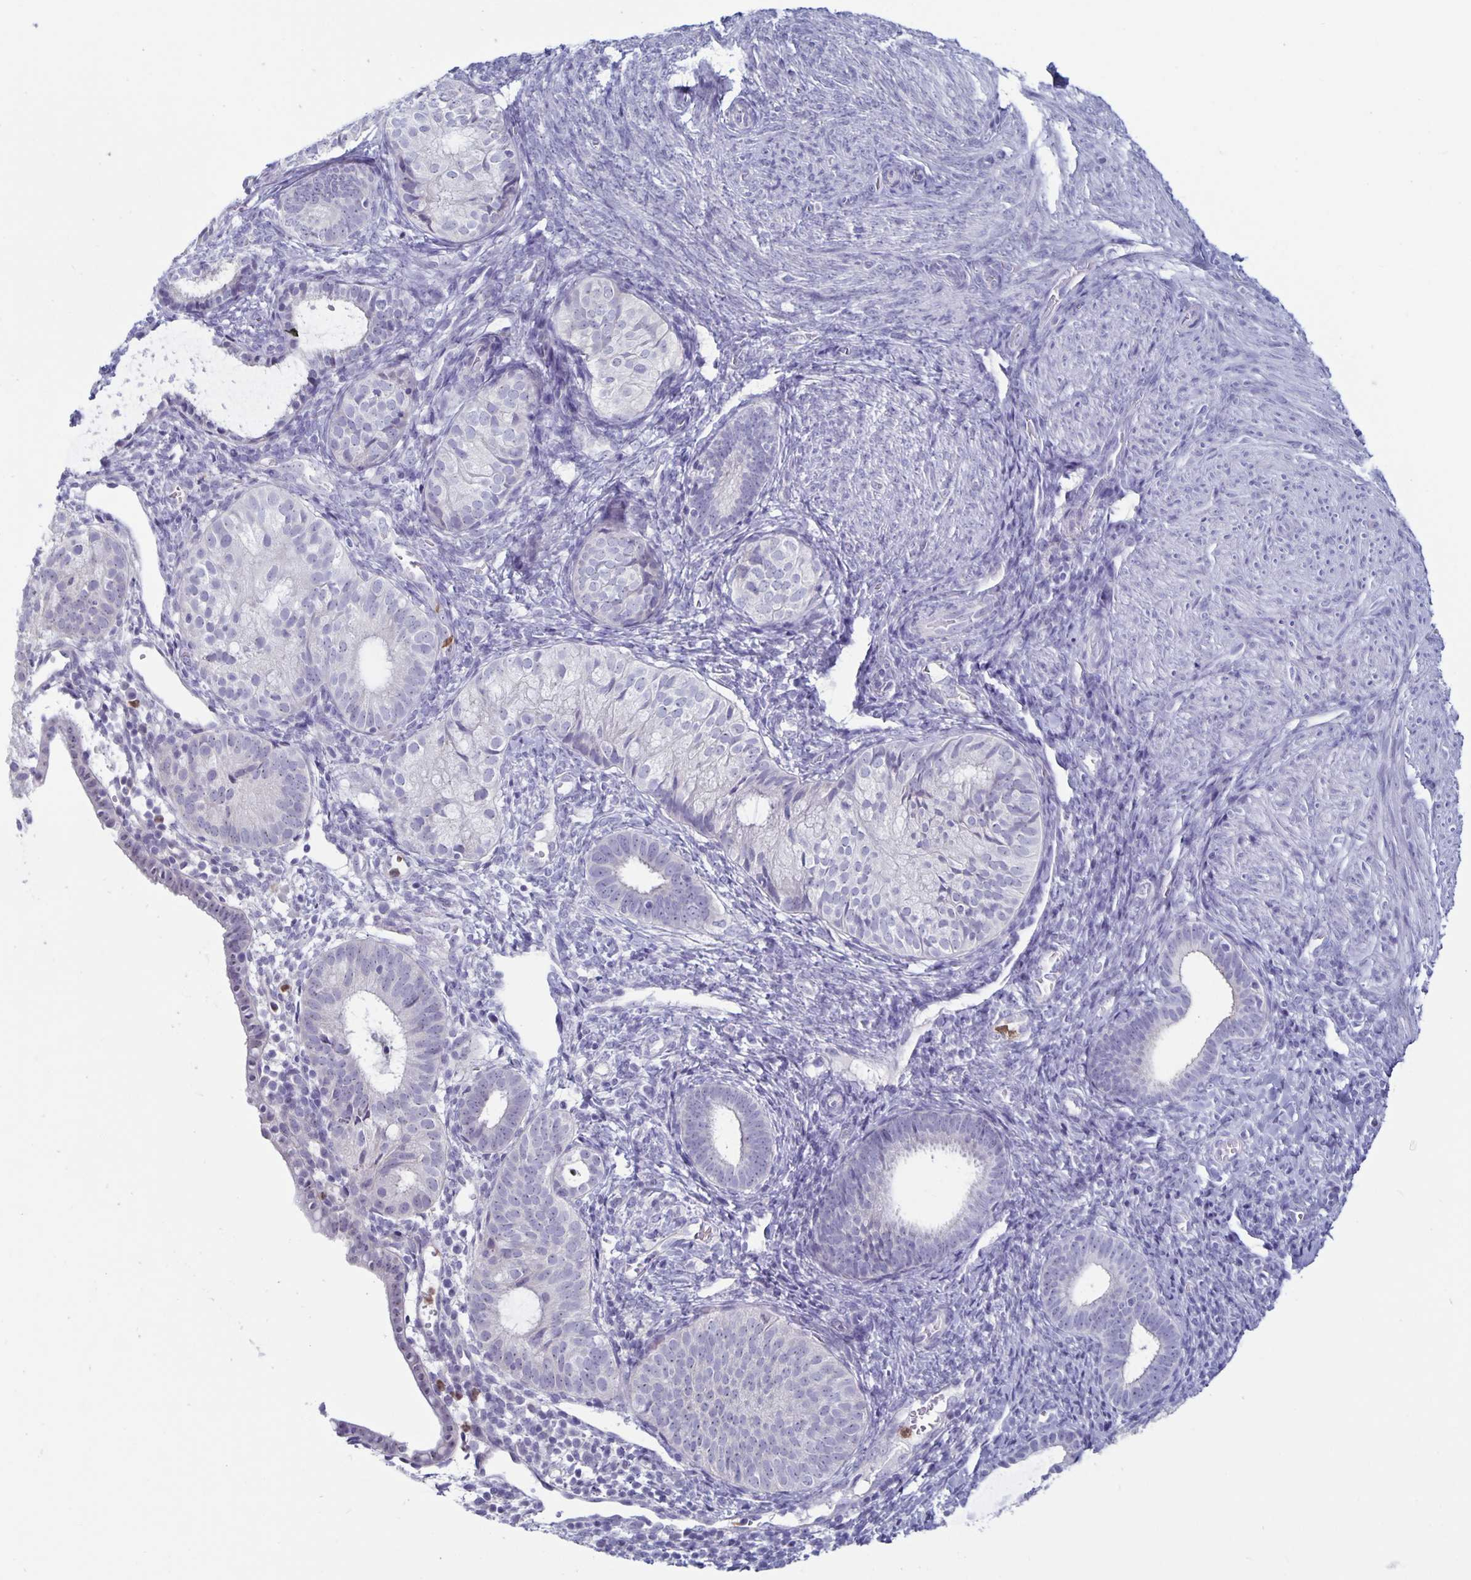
{"staining": {"intensity": "negative", "quantity": "none", "location": "none"}, "tissue": "endometrial cancer", "cell_type": "Tumor cells", "image_type": "cancer", "snomed": [{"axis": "morphology", "description": "Normal tissue, NOS"}, {"axis": "morphology", "description": "Adenocarcinoma, NOS"}, {"axis": "topography", "description": "Smooth muscle"}, {"axis": "topography", "description": "Endometrium"}, {"axis": "topography", "description": "Myometrium, NOS"}], "caption": "Tumor cells are negative for brown protein staining in endometrial adenocarcinoma.", "gene": "PLCB3", "patient": {"sex": "female", "age": 81}}